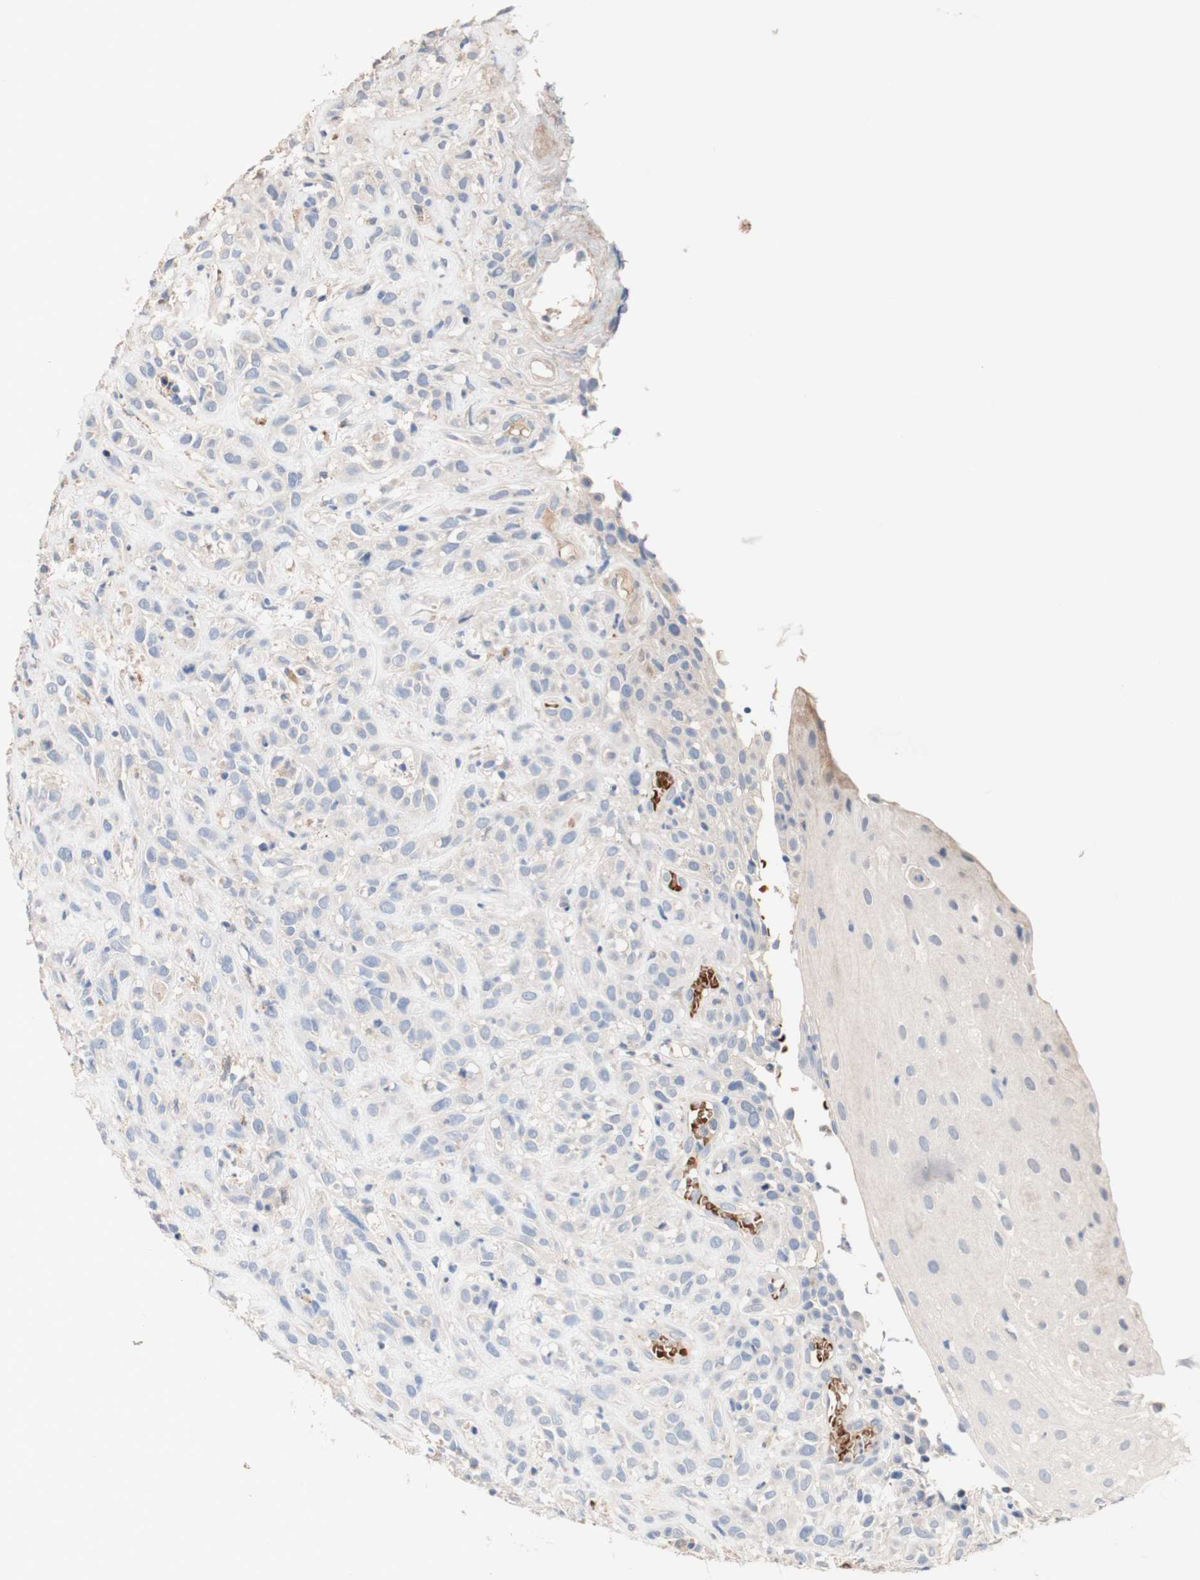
{"staining": {"intensity": "negative", "quantity": "none", "location": "none"}, "tissue": "head and neck cancer", "cell_type": "Tumor cells", "image_type": "cancer", "snomed": [{"axis": "morphology", "description": "Normal tissue, NOS"}, {"axis": "morphology", "description": "Squamous cell carcinoma, NOS"}, {"axis": "topography", "description": "Cartilage tissue"}, {"axis": "topography", "description": "Head-Neck"}], "caption": "Squamous cell carcinoma (head and neck) was stained to show a protein in brown. There is no significant expression in tumor cells.", "gene": "CDON", "patient": {"sex": "male", "age": 62}}